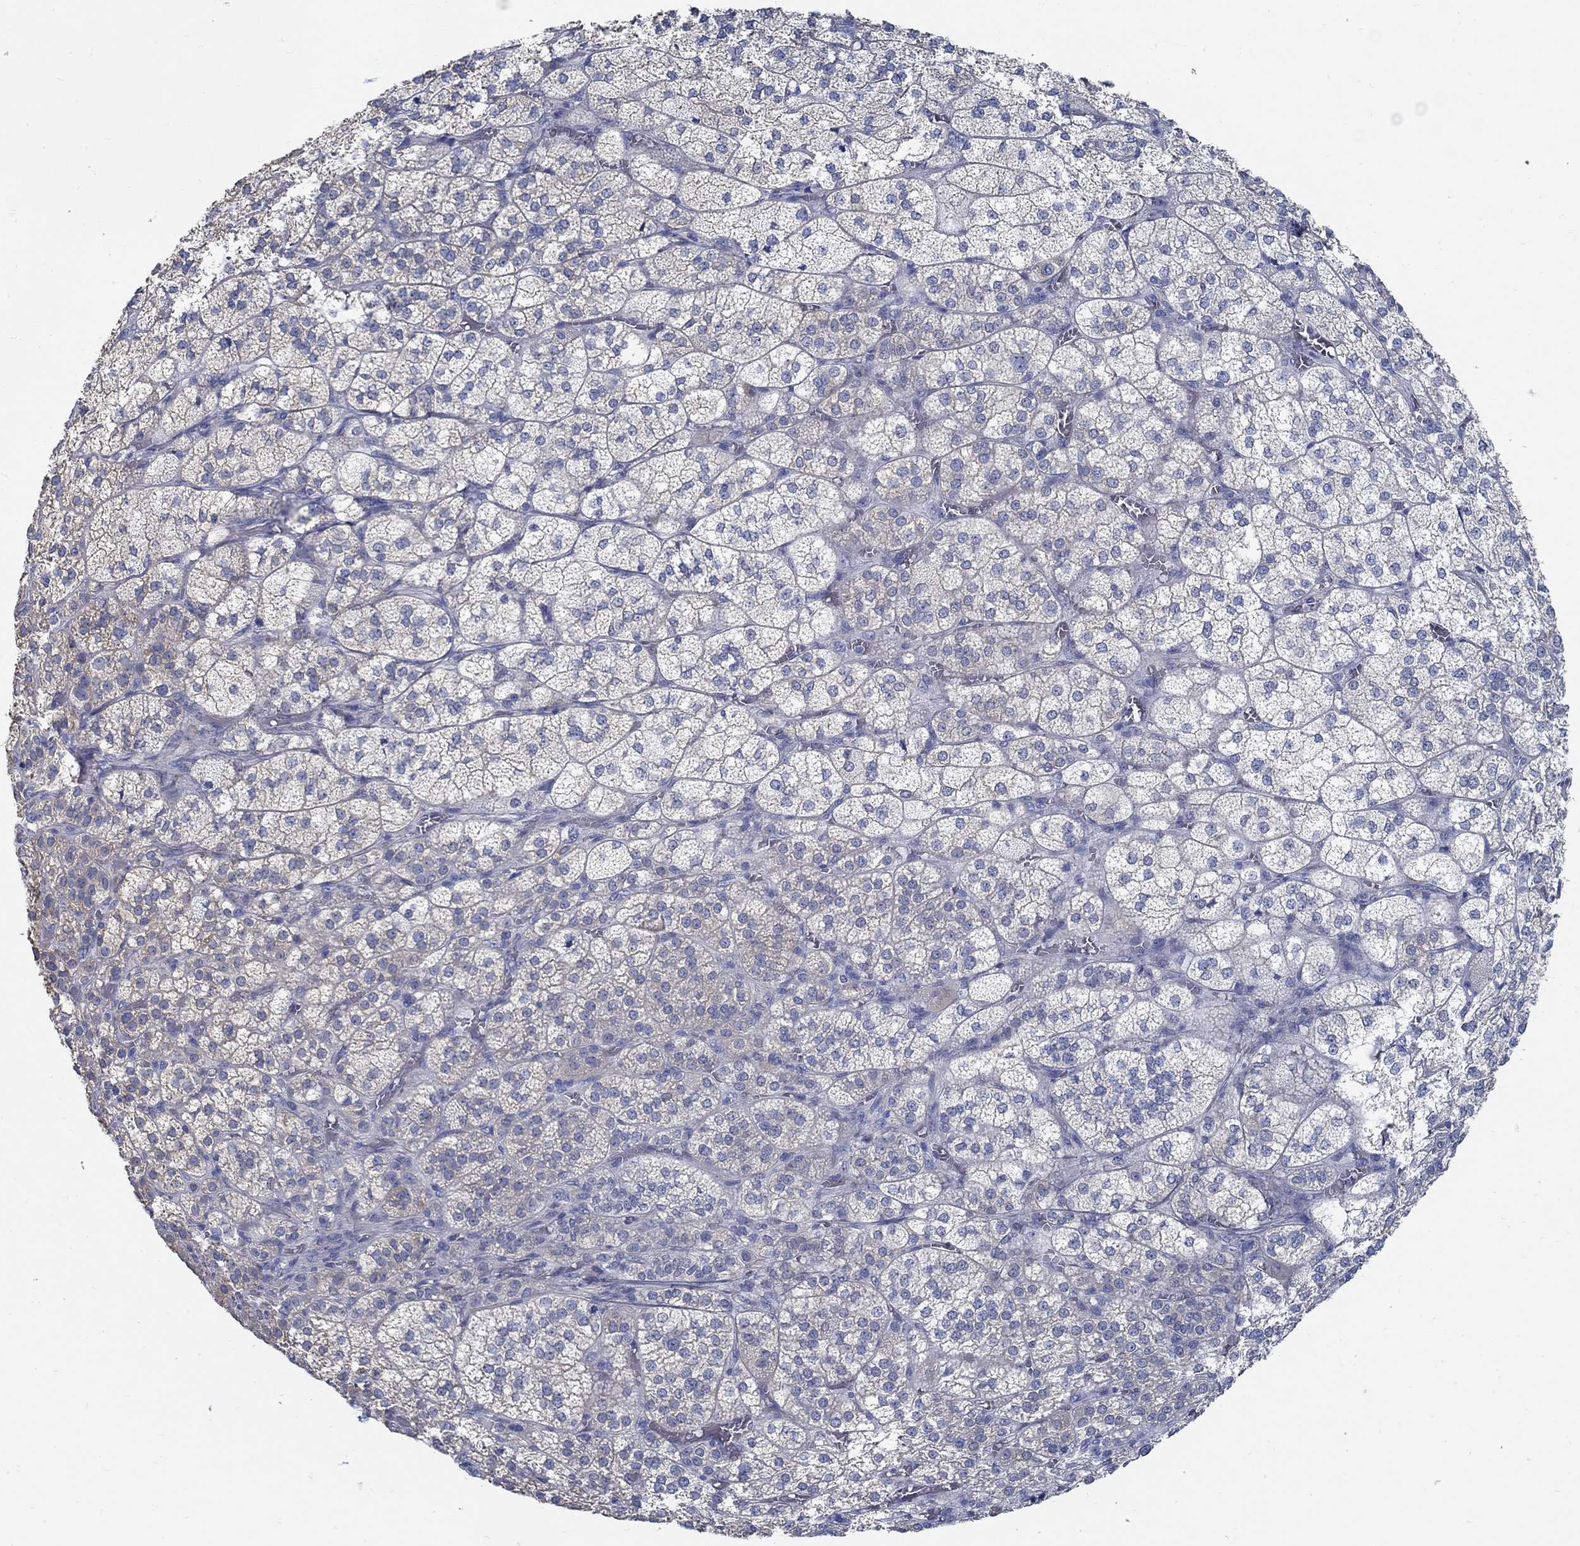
{"staining": {"intensity": "weak", "quantity": "<25%", "location": "cytoplasmic/membranous"}, "tissue": "adrenal gland", "cell_type": "Glandular cells", "image_type": "normal", "snomed": [{"axis": "morphology", "description": "Normal tissue, NOS"}, {"axis": "topography", "description": "Adrenal gland"}], "caption": "IHC of benign human adrenal gland displays no positivity in glandular cells.", "gene": "C15orf39", "patient": {"sex": "female", "age": 60}}